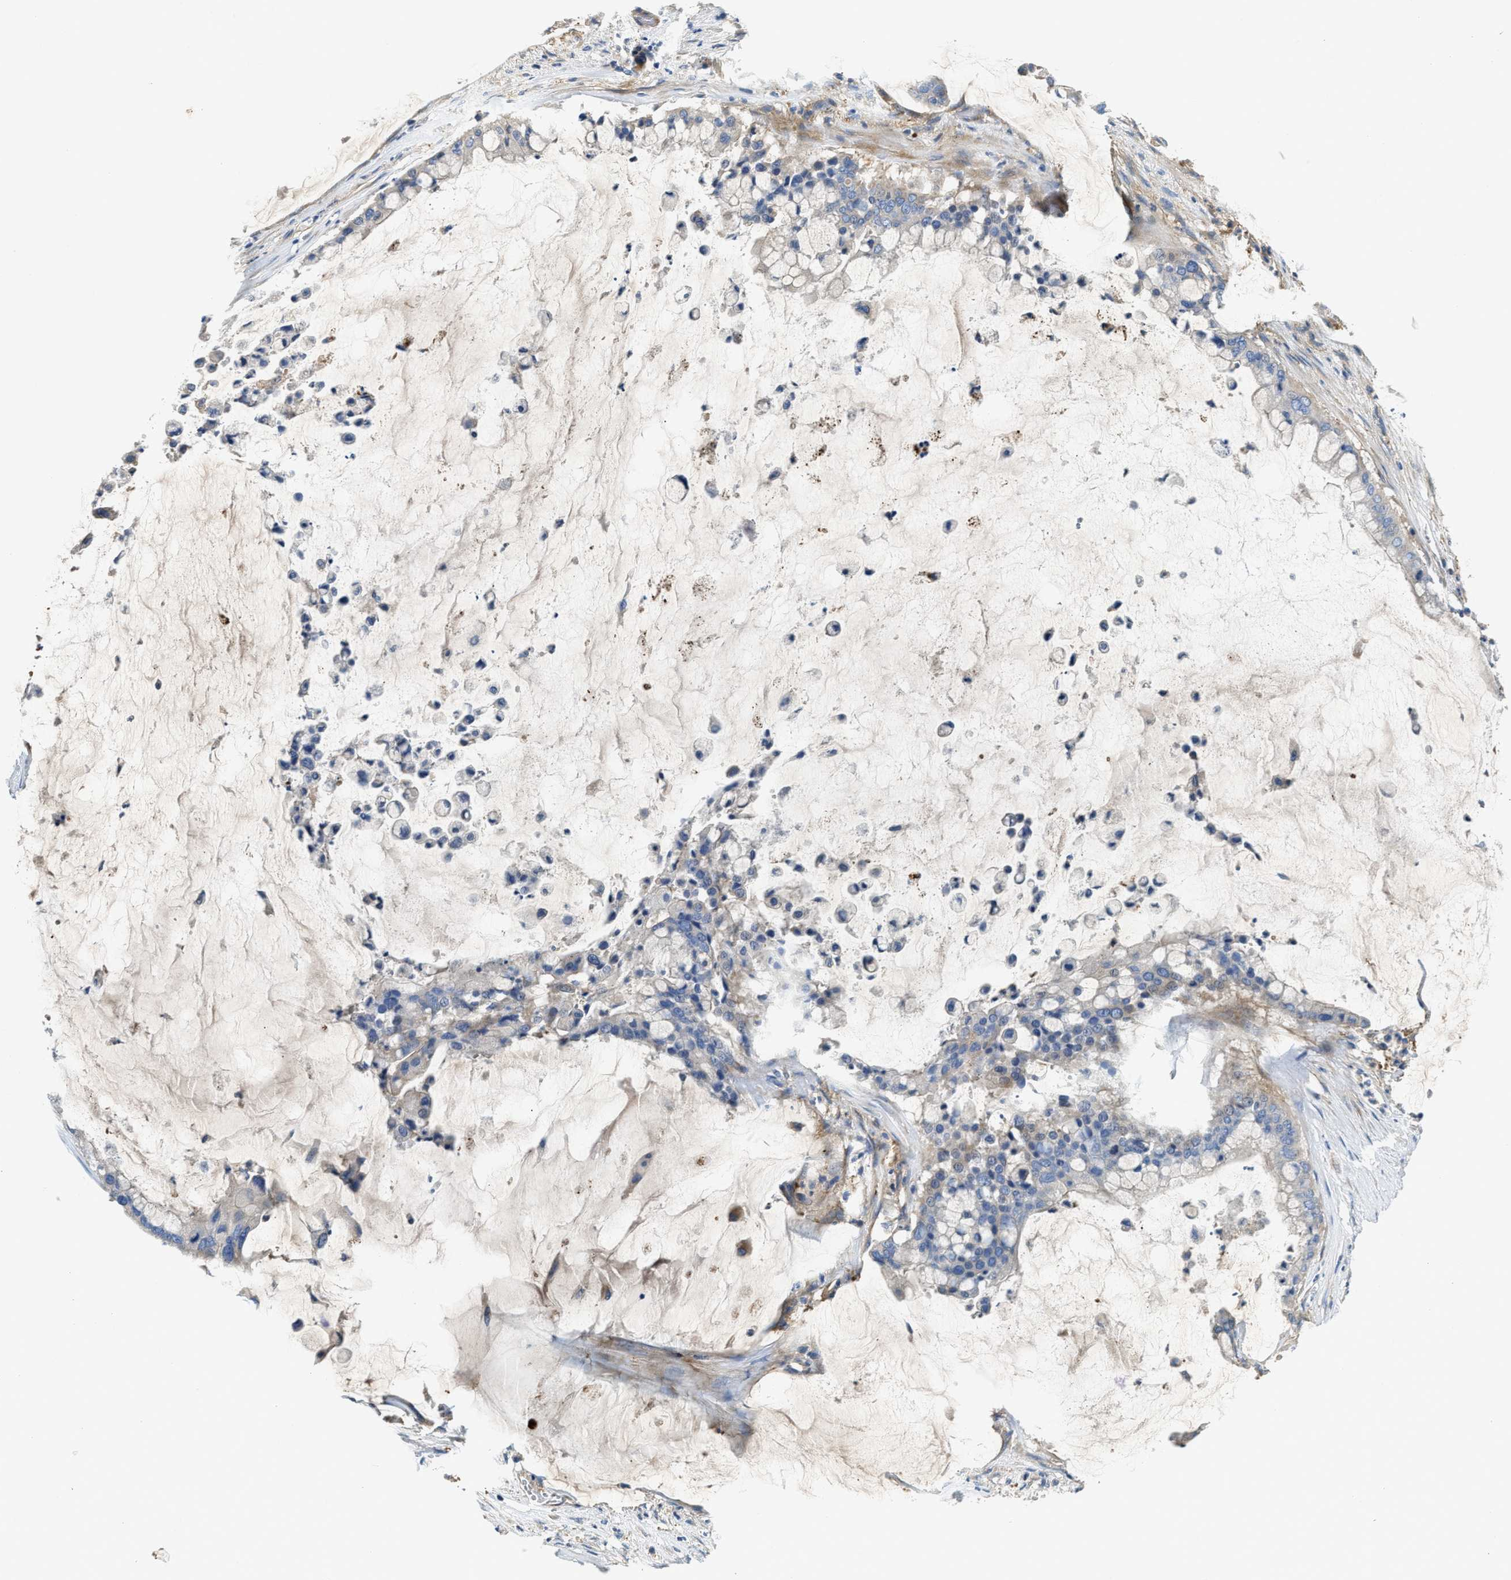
{"staining": {"intensity": "negative", "quantity": "none", "location": "none"}, "tissue": "pancreatic cancer", "cell_type": "Tumor cells", "image_type": "cancer", "snomed": [{"axis": "morphology", "description": "Adenocarcinoma, NOS"}, {"axis": "topography", "description": "Pancreas"}], "caption": "There is no significant staining in tumor cells of pancreatic cancer (adenocarcinoma).", "gene": "NSUN7", "patient": {"sex": "male", "age": 41}}